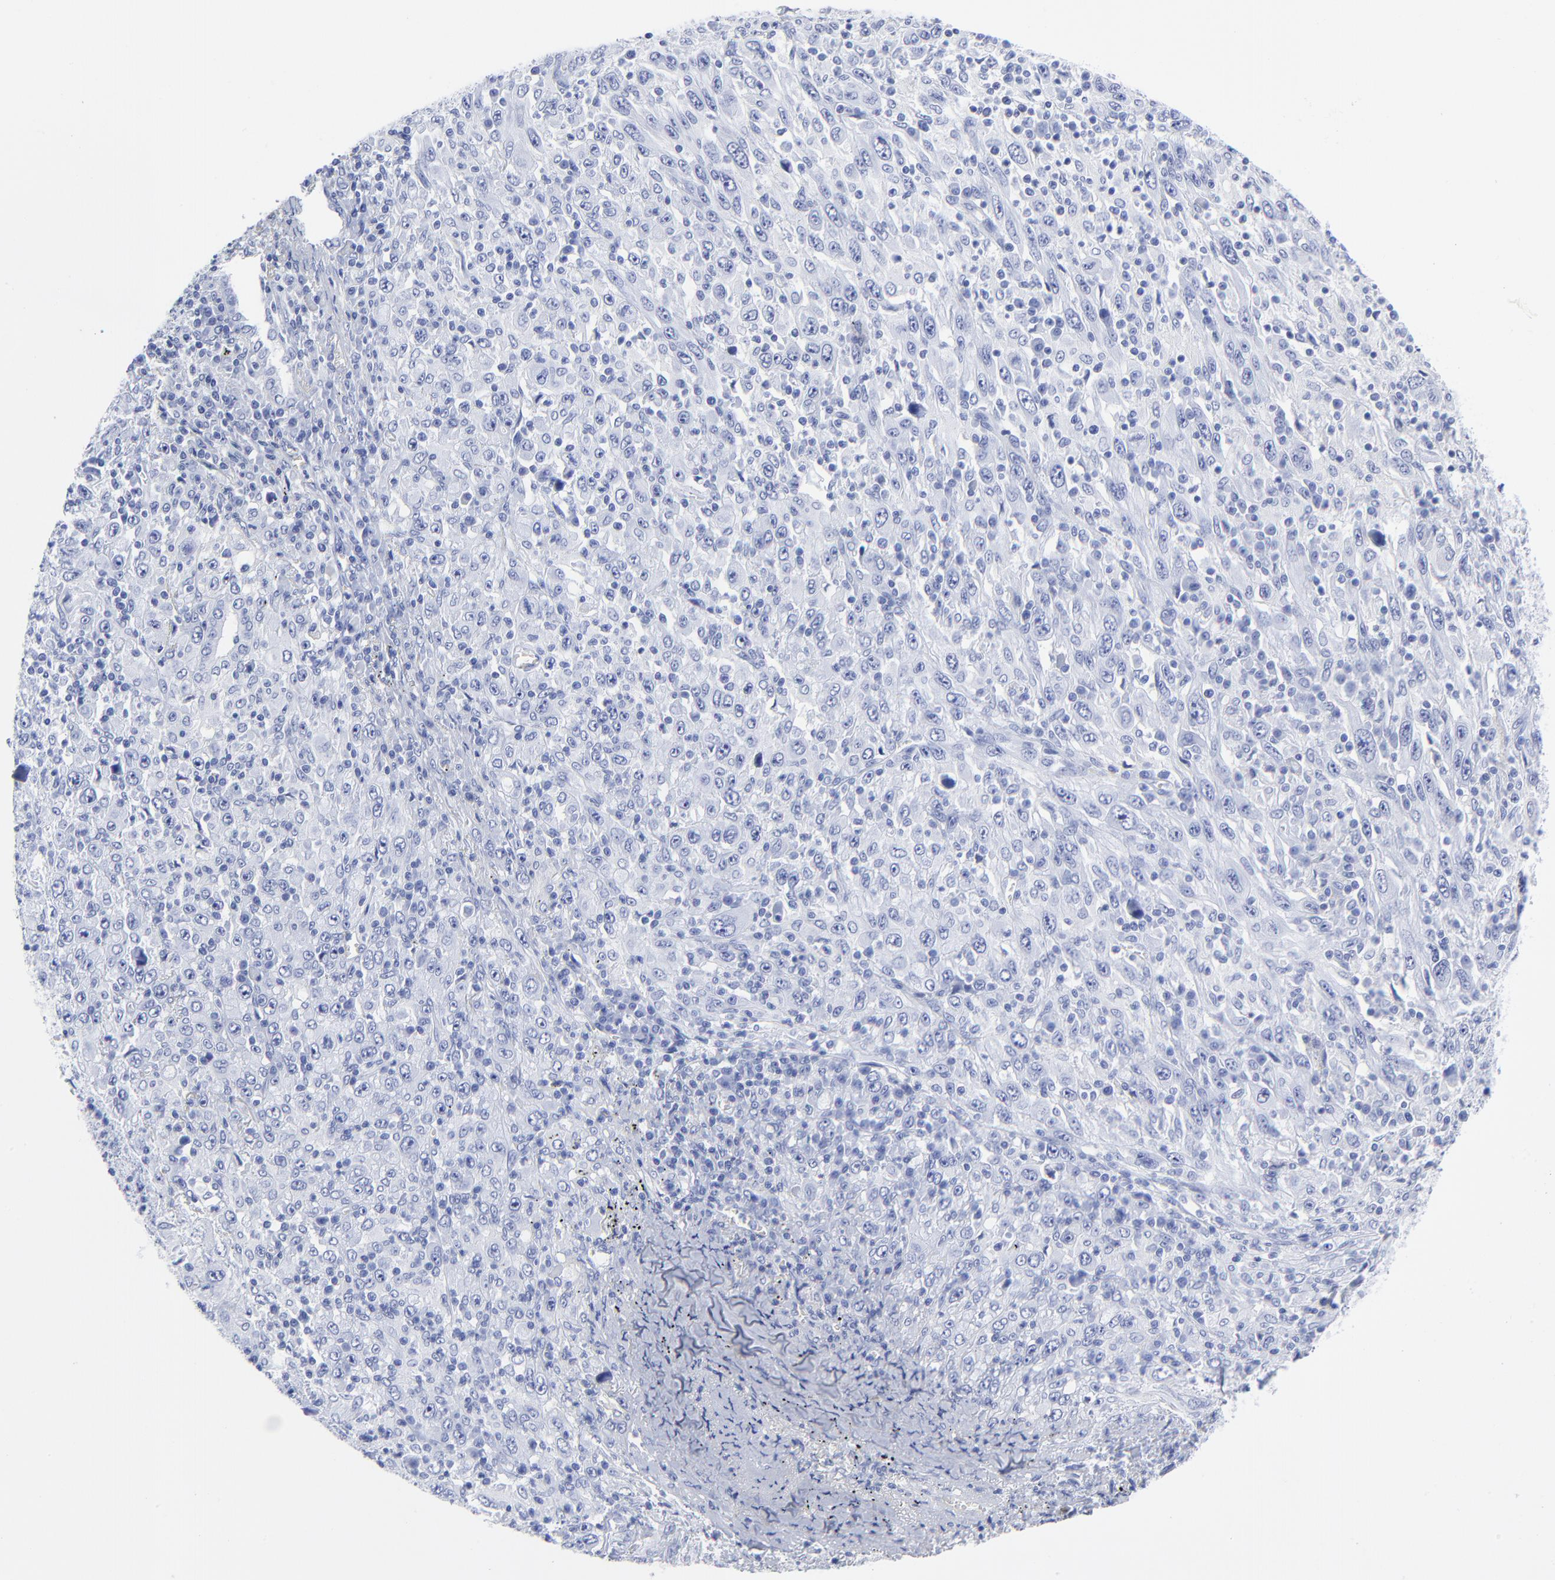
{"staining": {"intensity": "negative", "quantity": "none", "location": "none"}, "tissue": "melanoma", "cell_type": "Tumor cells", "image_type": "cancer", "snomed": [{"axis": "morphology", "description": "Malignant melanoma, Metastatic site"}, {"axis": "topography", "description": "Skin"}], "caption": "A high-resolution micrograph shows immunohistochemistry (IHC) staining of melanoma, which reveals no significant staining in tumor cells. (DAB IHC visualized using brightfield microscopy, high magnification).", "gene": "DCN", "patient": {"sex": "female", "age": 56}}